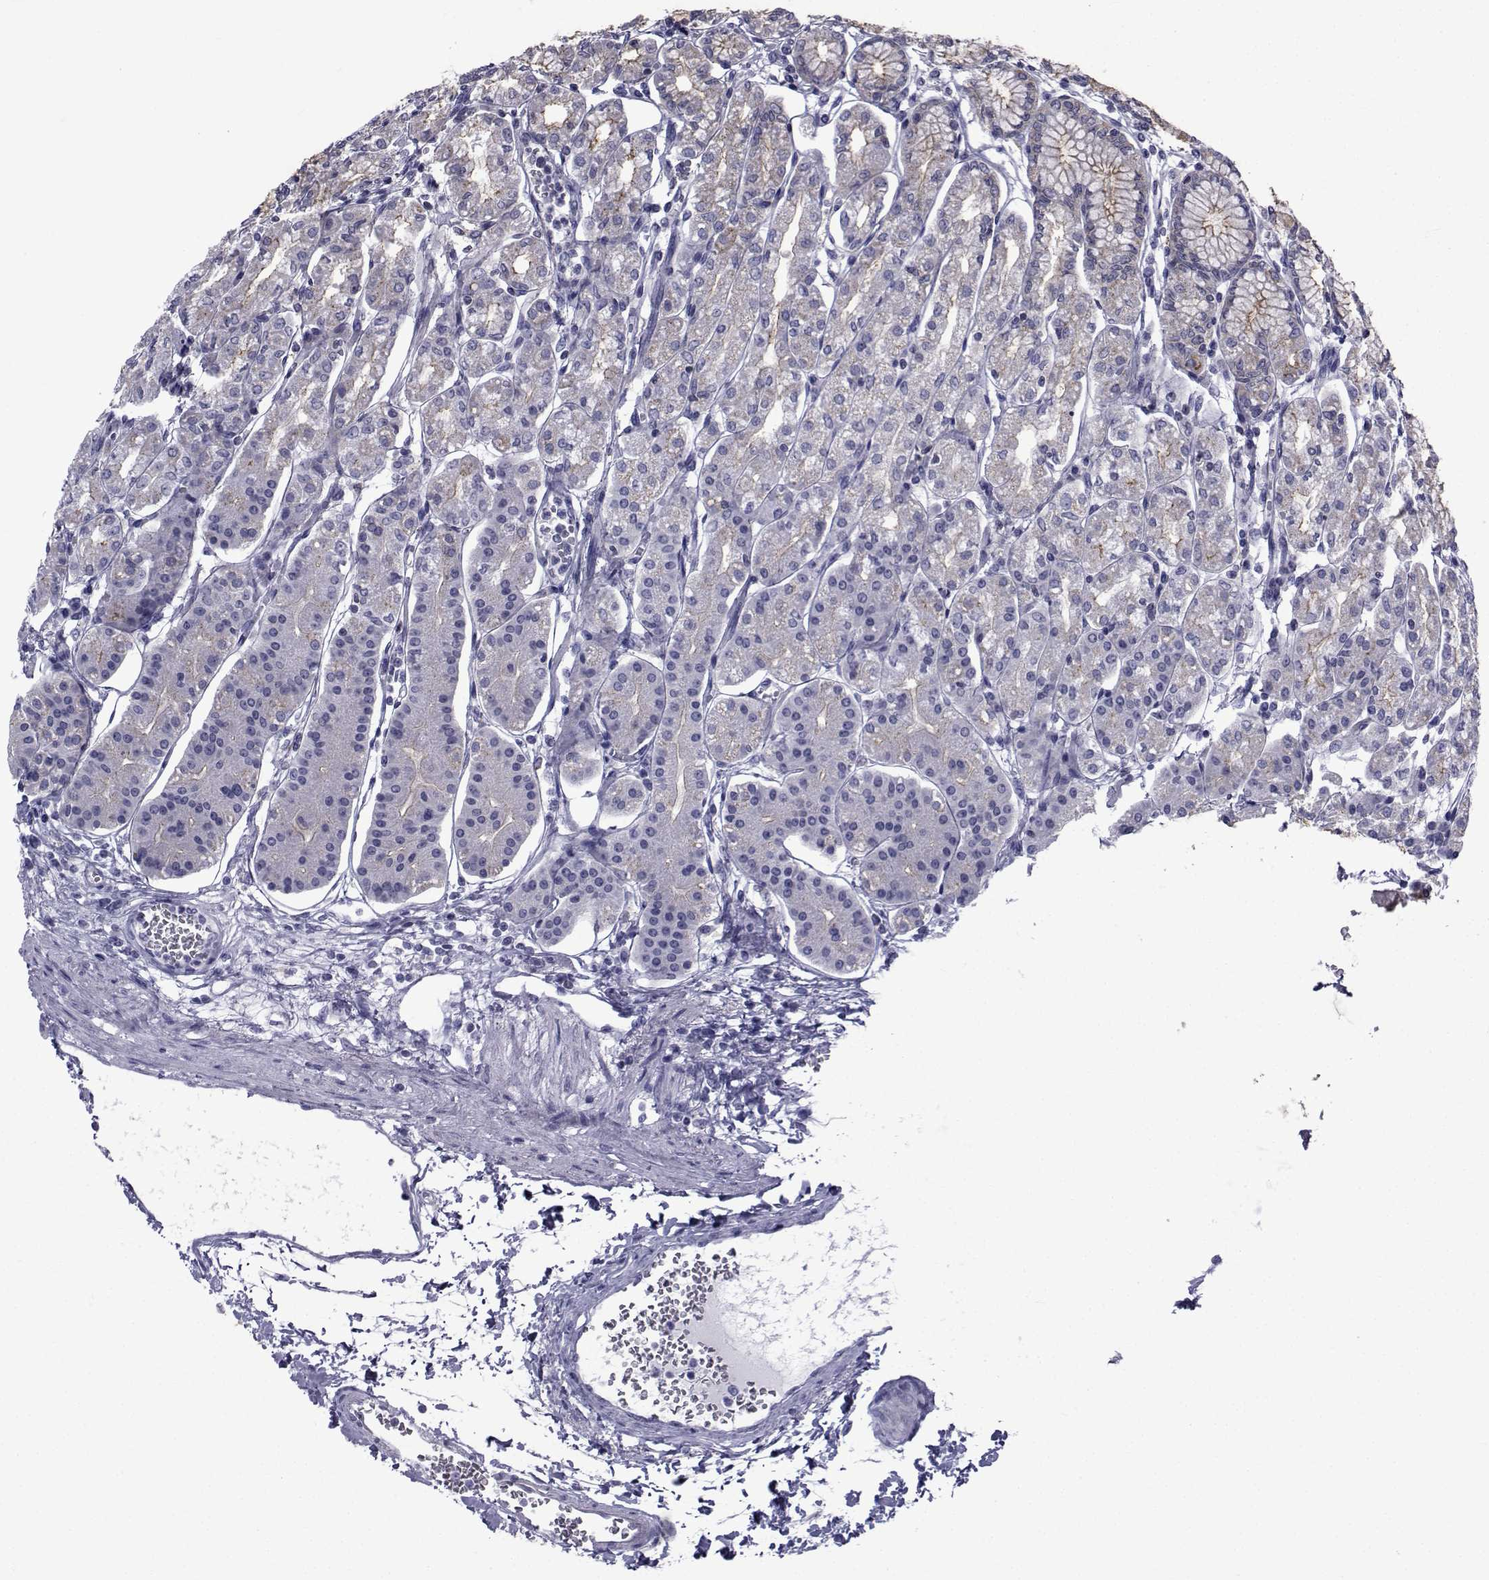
{"staining": {"intensity": "moderate", "quantity": "25%-75%", "location": "cytoplasmic/membranous"}, "tissue": "stomach", "cell_type": "Glandular cells", "image_type": "normal", "snomed": [{"axis": "morphology", "description": "Normal tissue, NOS"}, {"axis": "topography", "description": "Skeletal muscle"}, {"axis": "topography", "description": "Stomach"}], "caption": "Glandular cells demonstrate moderate cytoplasmic/membranous positivity in approximately 25%-75% of cells in unremarkable stomach. Using DAB (brown) and hematoxylin (blue) stains, captured at high magnification using brightfield microscopy.", "gene": "PDE6G", "patient": {"sex": "female", "age": 57}}